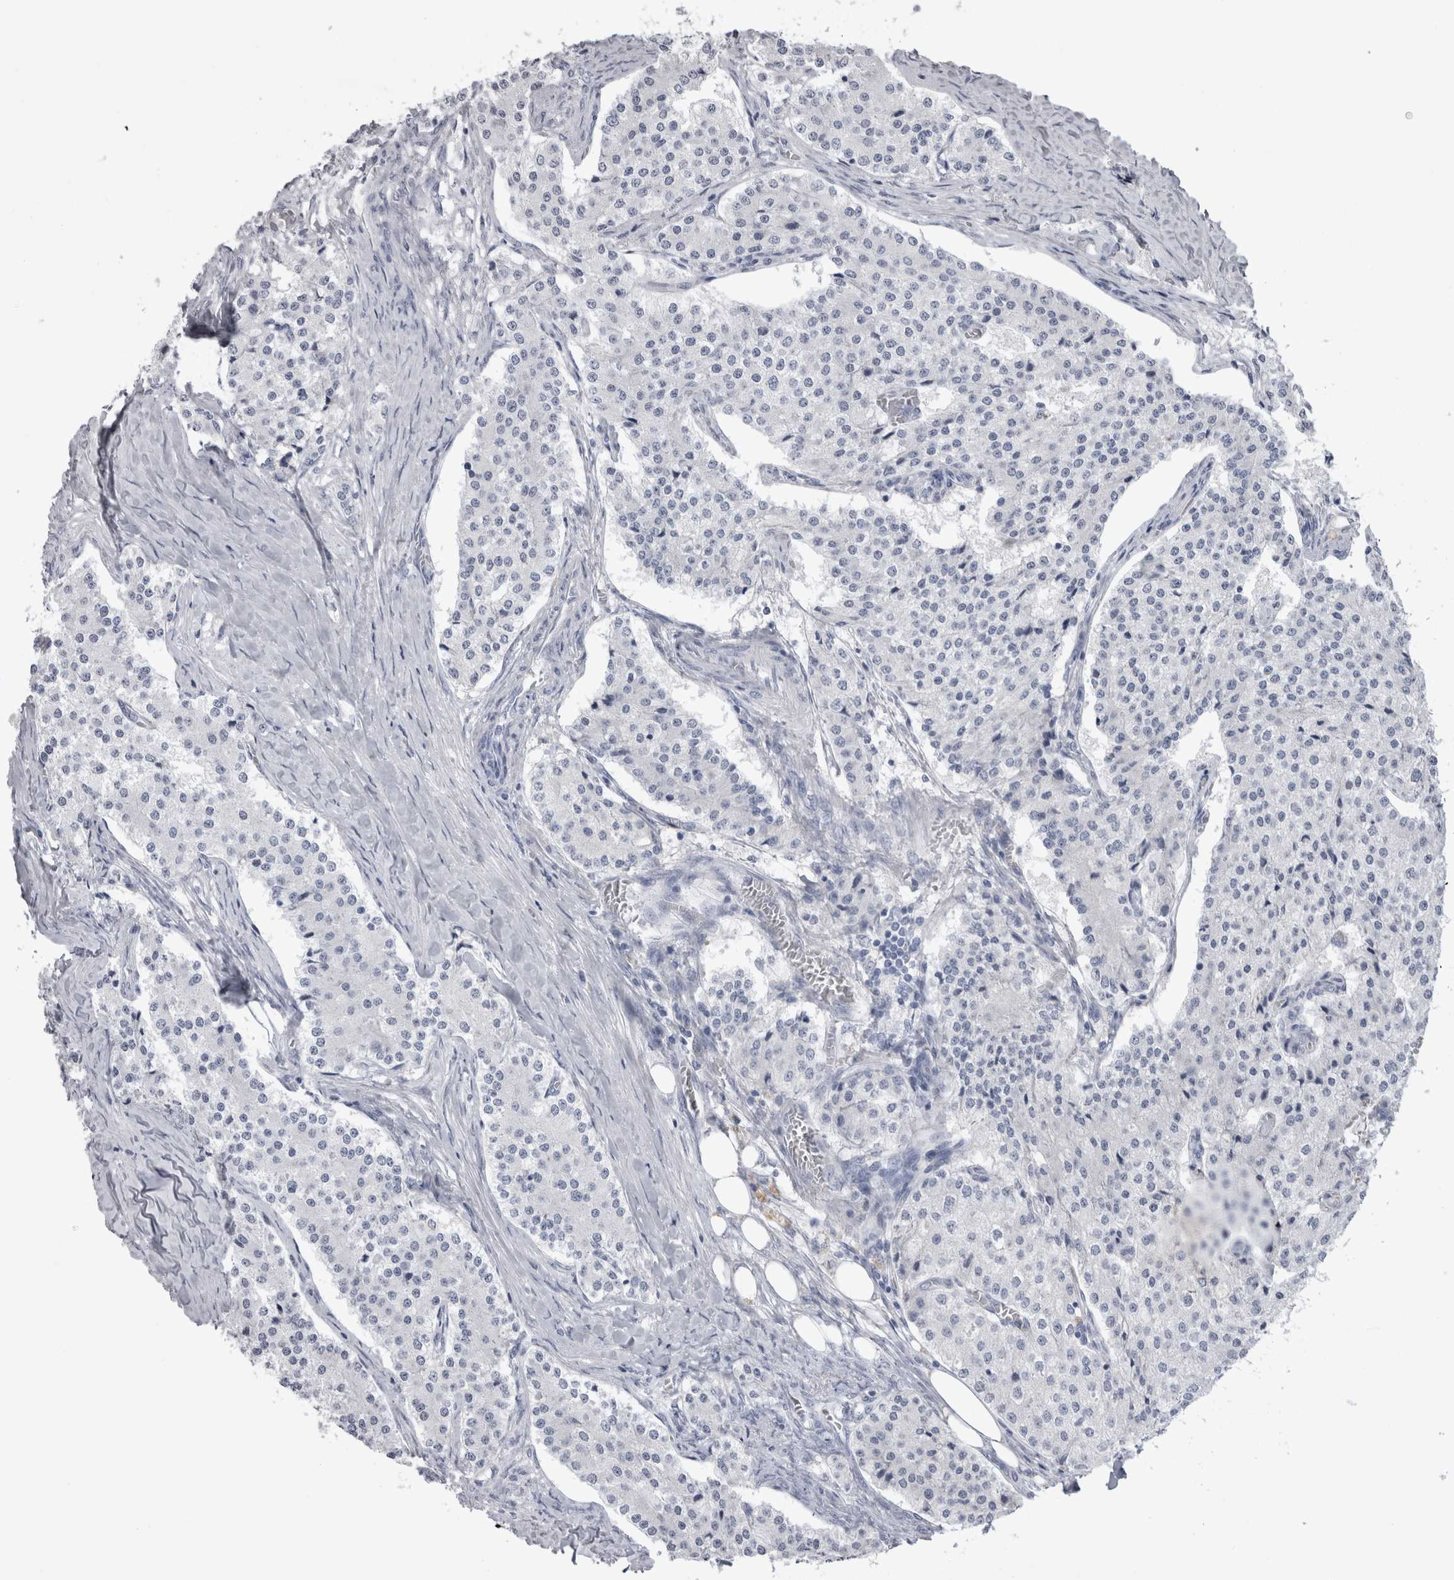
{"staining": {"intensity": "negative", "quantity": "none", "location": "none"}, "tissue": "carcinoid", "cell_type": "Tumor cells", "image_type": "cancer", "snomed": [{"axis": "morphology", "description": "Carcinoid, malignant, NOS"}, {"axis": "topography", "description": "Colon"}], "caption": "High magnification brightfield microscopy of carcinoid stained with DAB (brown) and counterstained with hematoxylin (blue): tumor cells show no significant expression.", "gene": "ADAM2", "patient": {"sex": "female", "age": 52}}